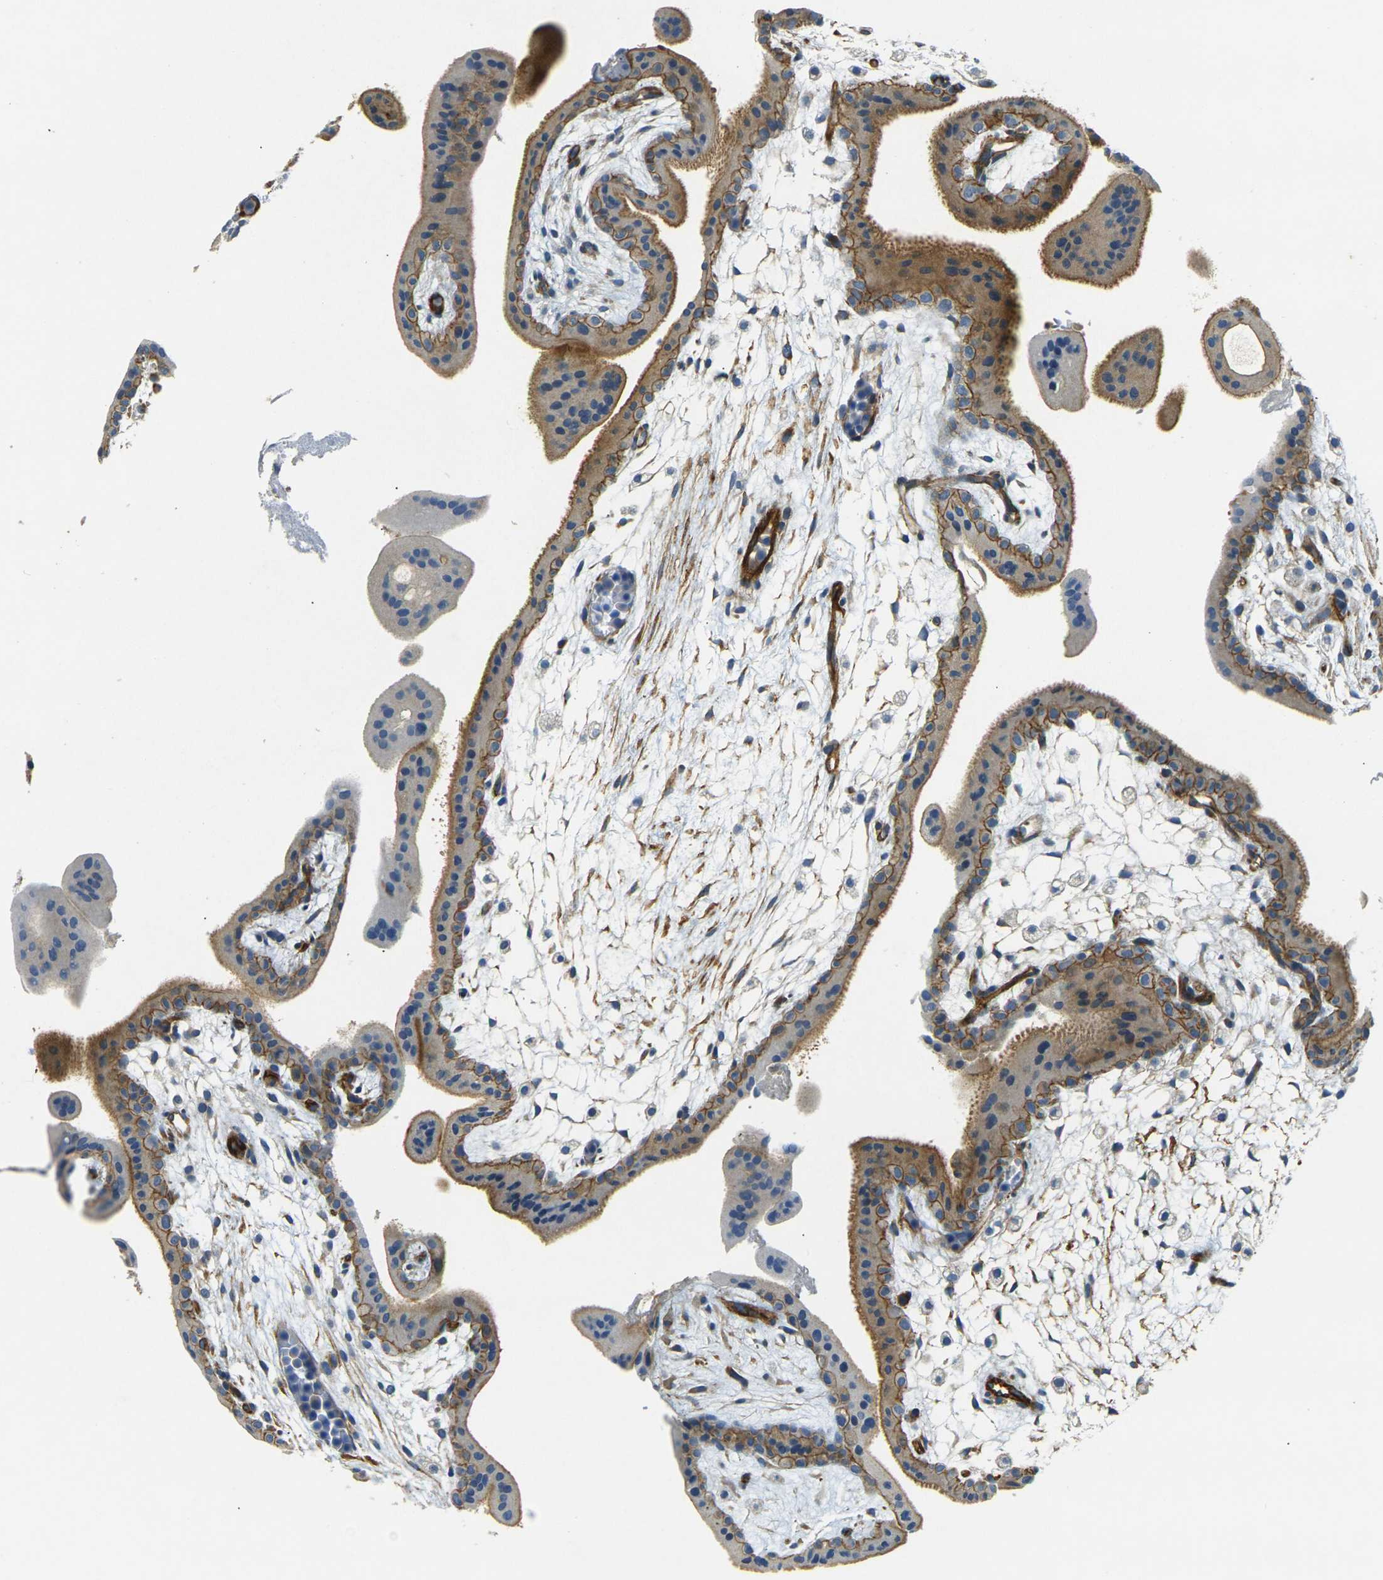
{"staining": {"intensity": "moderate", "quantity": ">75%", "location": "cytoplasmic/membranous"}, "tissue": "placenta", "cell_type": "Trophoblastic cells", "image_type": "normal", "snomed": [{"axis": "morphology", "description": "Normal tissue, NOS"}, {"axis": "topography", "description": "Placenta"}], "caption": "Immunohistochemical staining of benign placenta displays medium levels of moderate cytoplasmic/membranous positivity in about >75% of trophoblastic cells.", "gene": "EPHA7", "patient": {"sex": "female", "age": 35}}